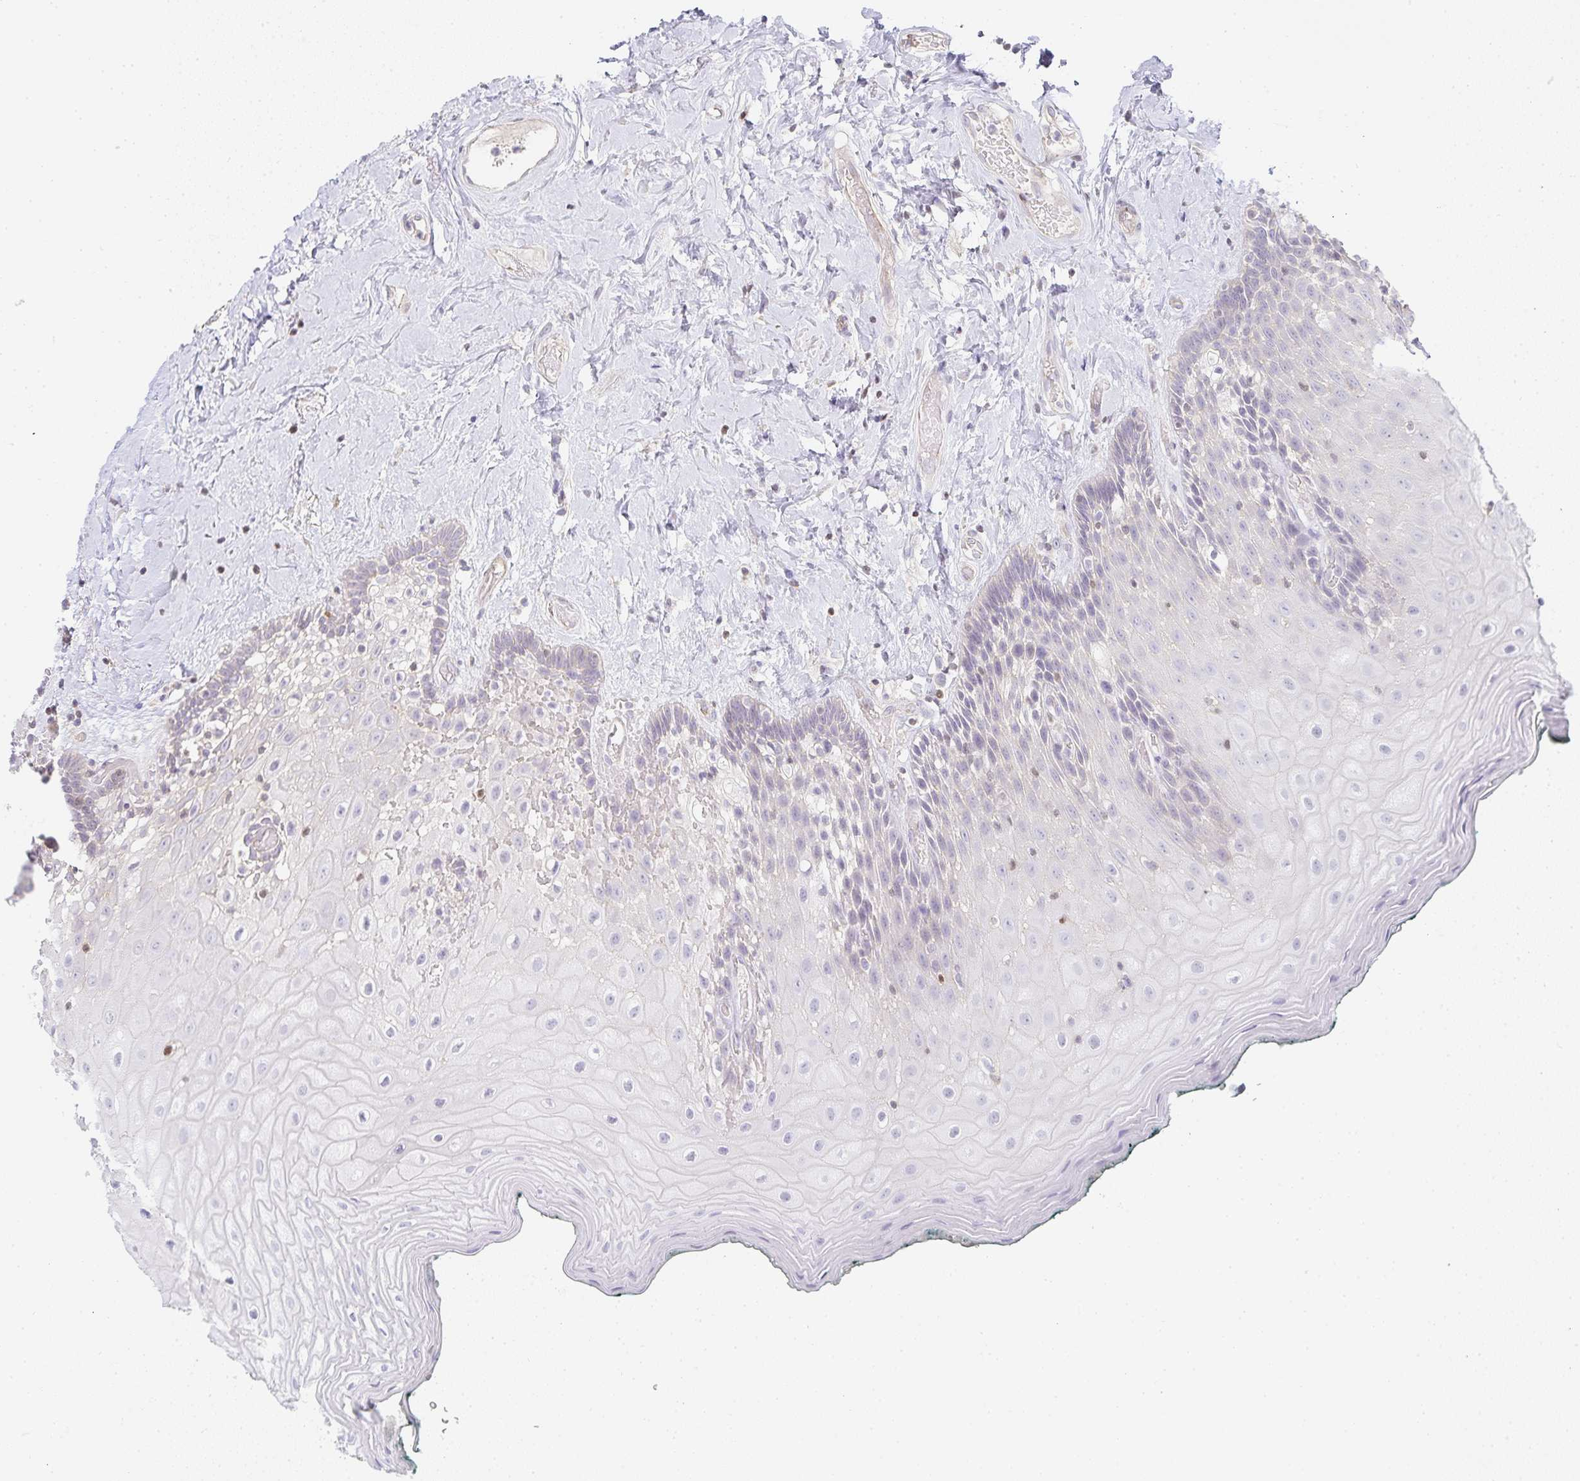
{"staining": {"intensity": "negative", "quantity": "none", "location": "none"}, "tissue": "oral mucosa", "cell_type": "Squamous epithelial cells", "image_type": "normal", "snomed": [{"axis": "morphology", "description": "Normal tissue, NOS"}, {"axis": "morphology", "description": "Squamous cell carcinoma, NOS"}, {"axis": "topography", "description": "Oral tissue"}, {"axis": "topography", "description": "Head-Neck"}], "caption": "Immunohistochemistry (IHC) photomicrograph of unremarkable oral mucosa stained for a protein (brown), which shows no staining in squamous epithelial cells.", "gene": "GATA3", "patient": {"sex": "male", "age": 64}}